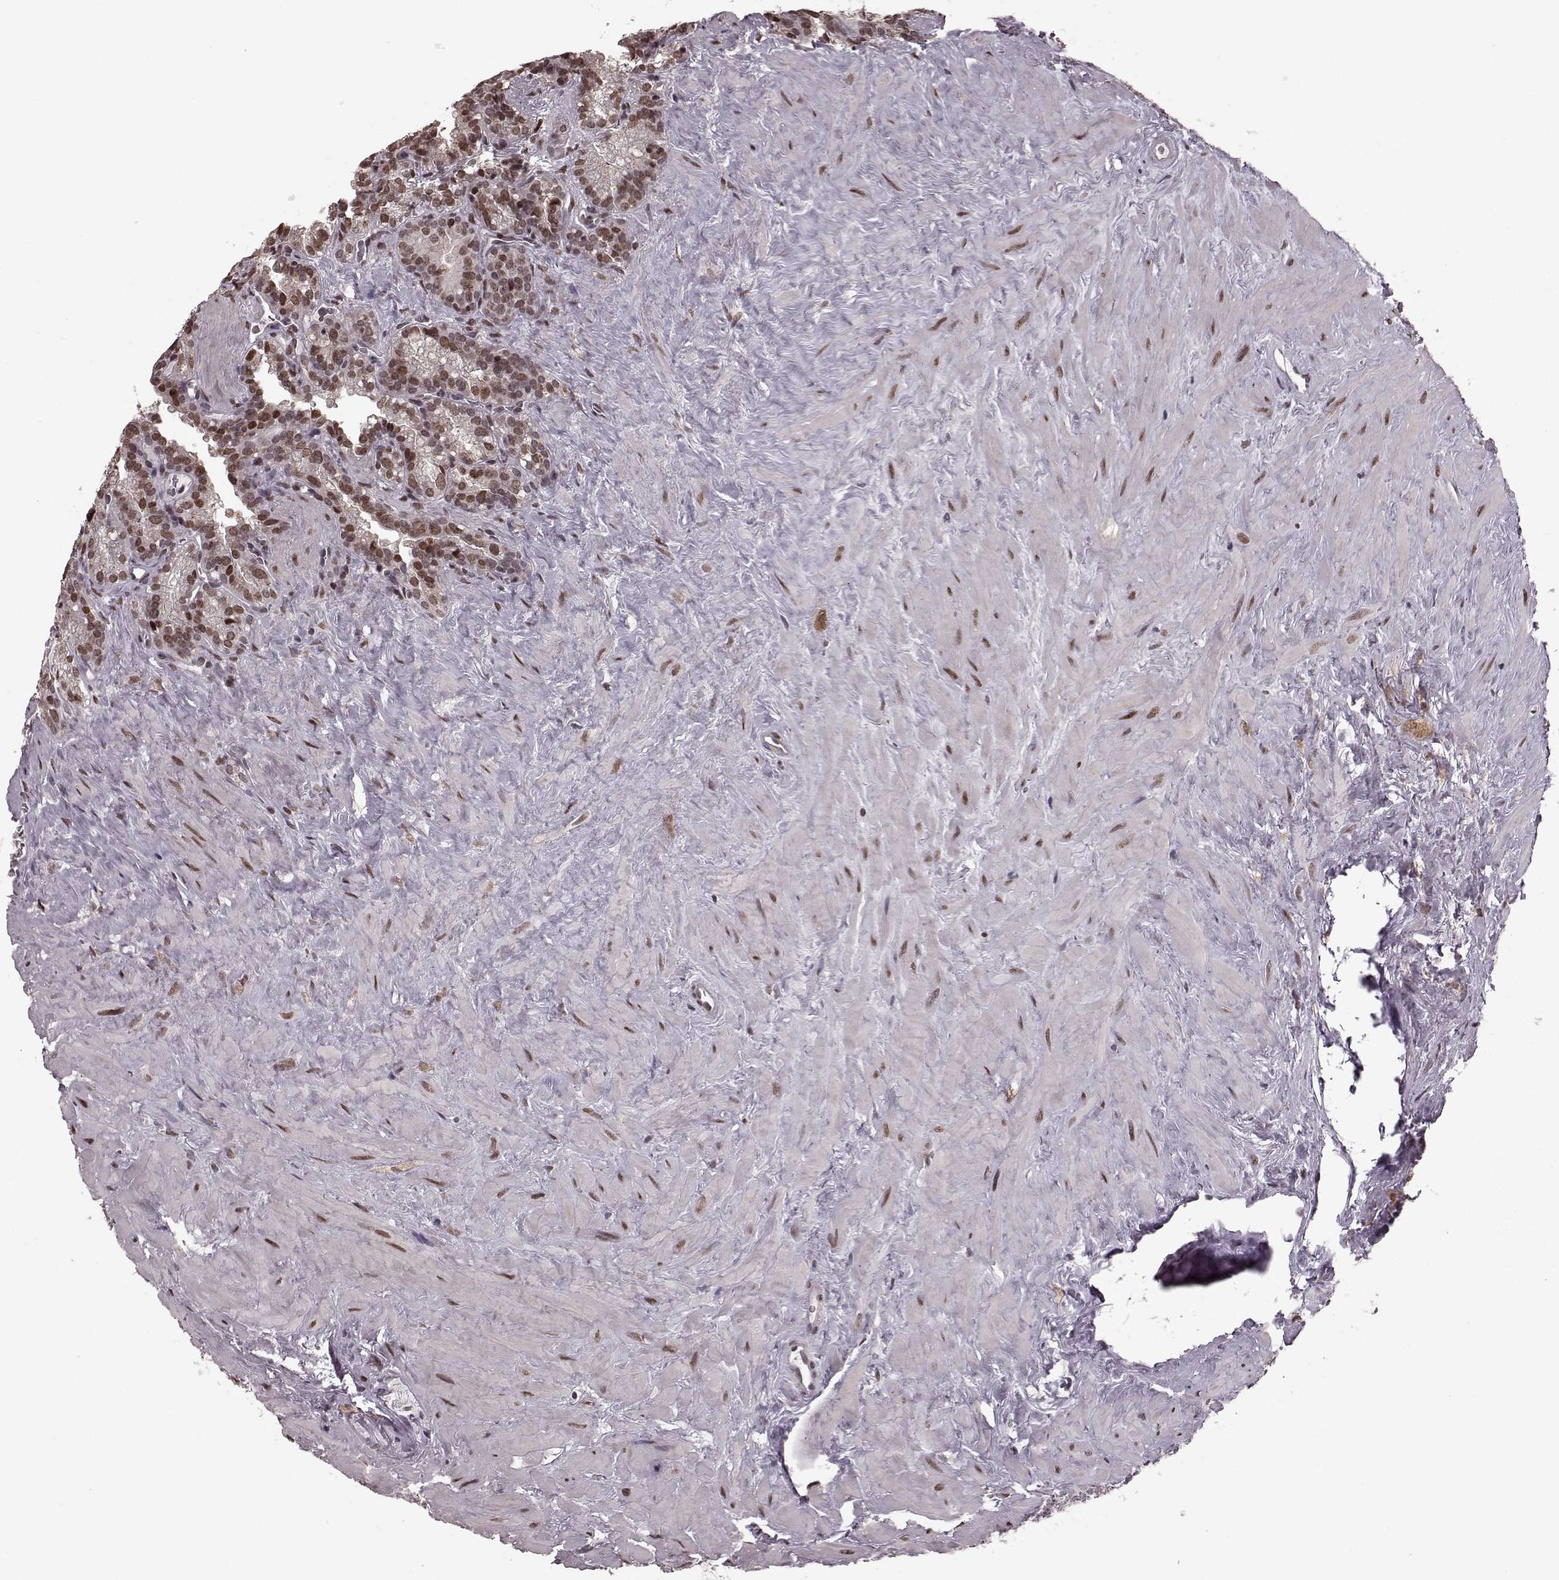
{"staining": {"intensity": "moderate", "quantity": ">75%", "location": "nuclear"}, "tissue": "seminal vesicle", "cell_type": "Glandular cells", "image_type": "normal", "snomed": [{"axis": "morphology", "description": "Normal tissue, NOS"}, {"axis": "topography", "description": "Seminal veicle"}], "caption": "Immunohistochemical staining of normal human seminal vesicle exhibits medium levels of moderate nuclear staining in about >75% of glandular cells. (DAB = brown stain, brightfield microscopy at high magnification).", "gene": "NR2C1", "patient": {"sex": "male", "age": 71}}